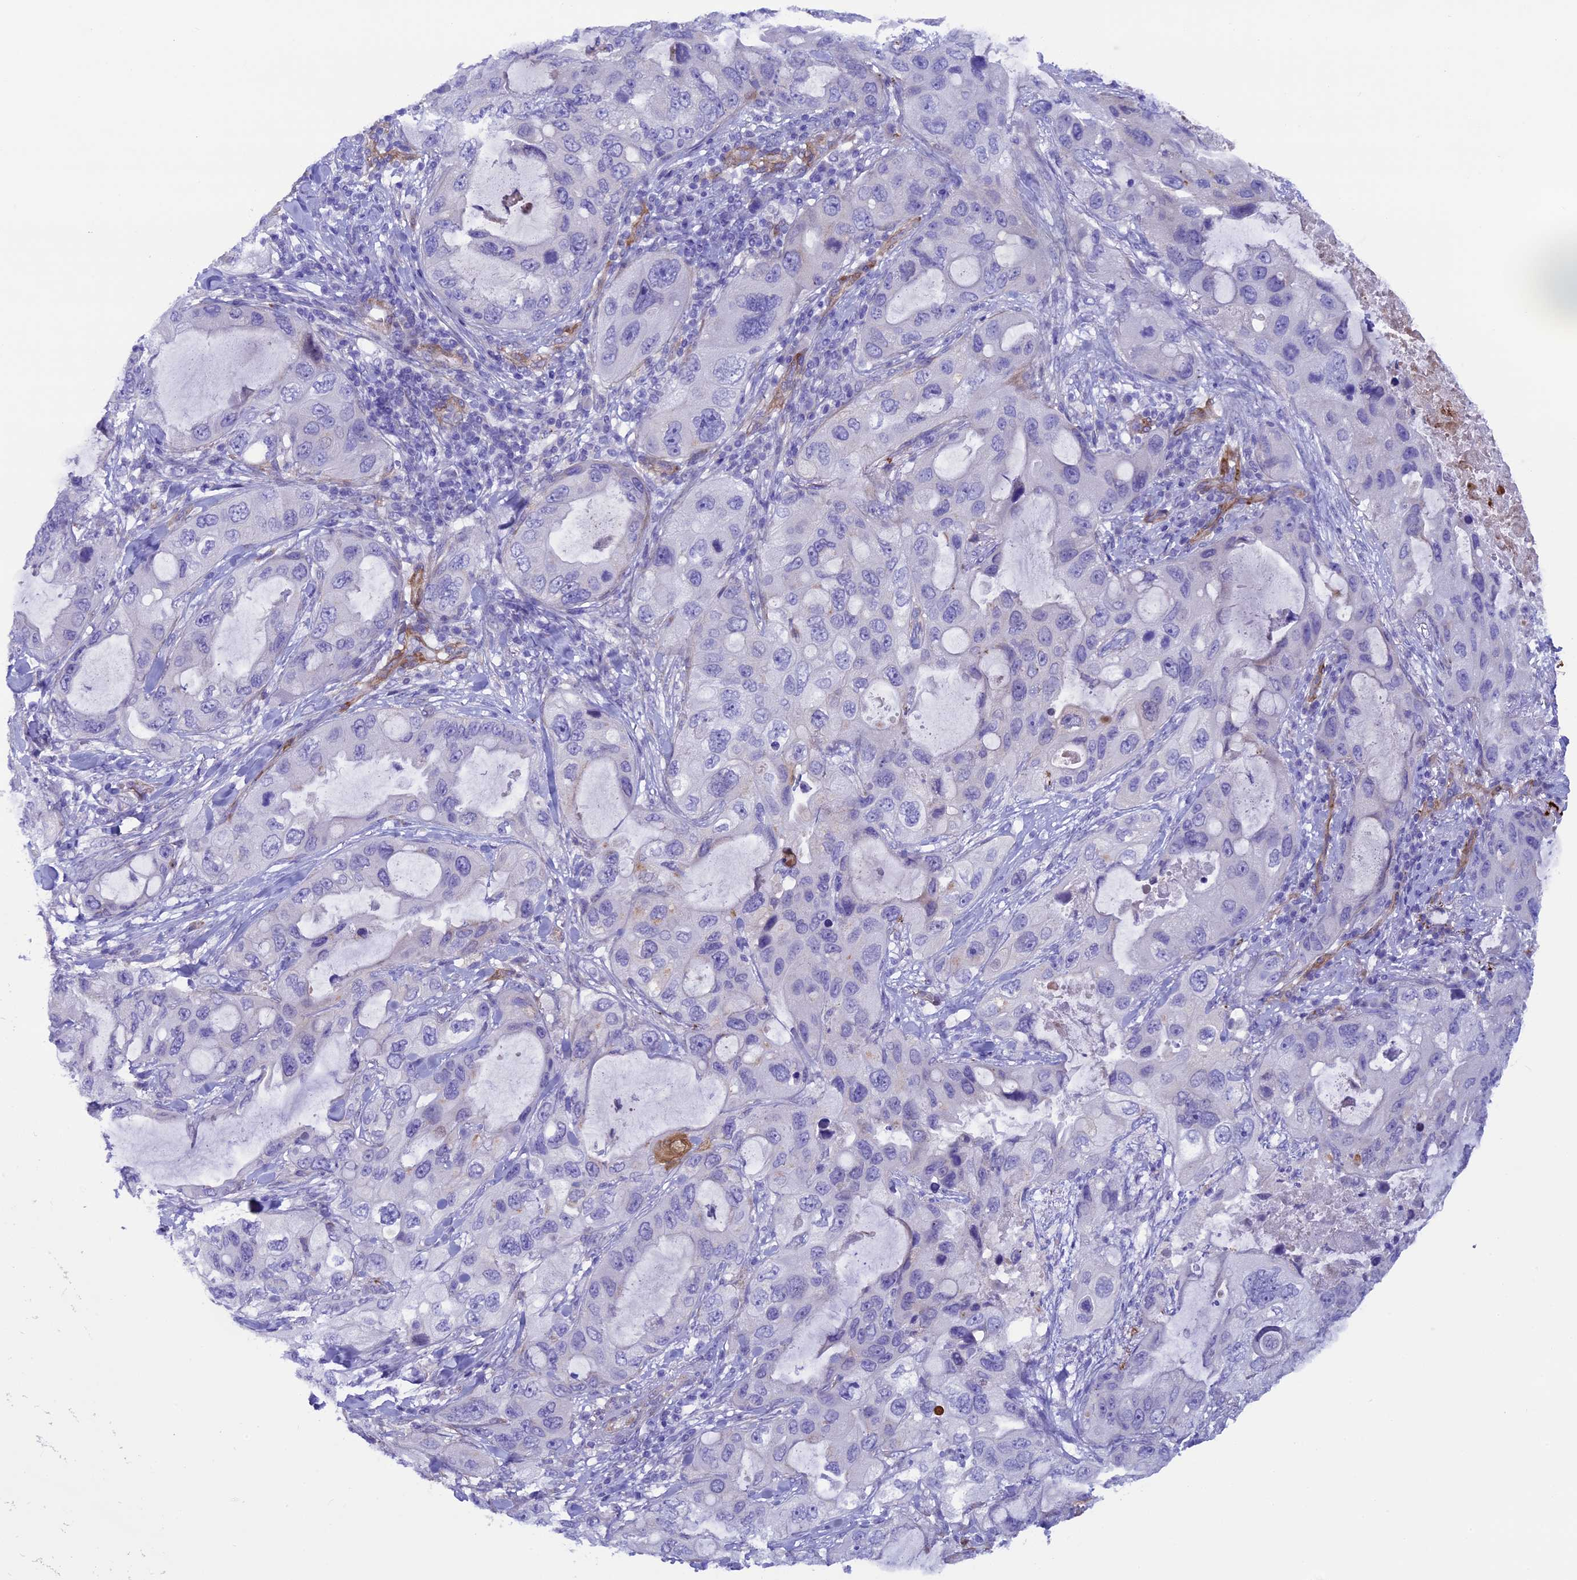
{"staining": {"intensity": "negative", "quantity": "none", "location": "none"}, "tissue": "lung cancer", "cell_type": "Tumor cells", "image_type": "cancer", "snomed": [{"axis": "morphology", "description": "Squamous cell carcinoma, NOS"}, {"axis": "topography", "description": "Lung"}], "caption": "Immunohistochemistry micrograph of neoplastic tissue: human squamous cell carcinoma (lung) stained with DAB (3,3'-diaminobenzidine) demonstrates no significant protein staining in tumor cells.", "gene": "LOXL1", "patient": {"sex": "female", "age": 73}}